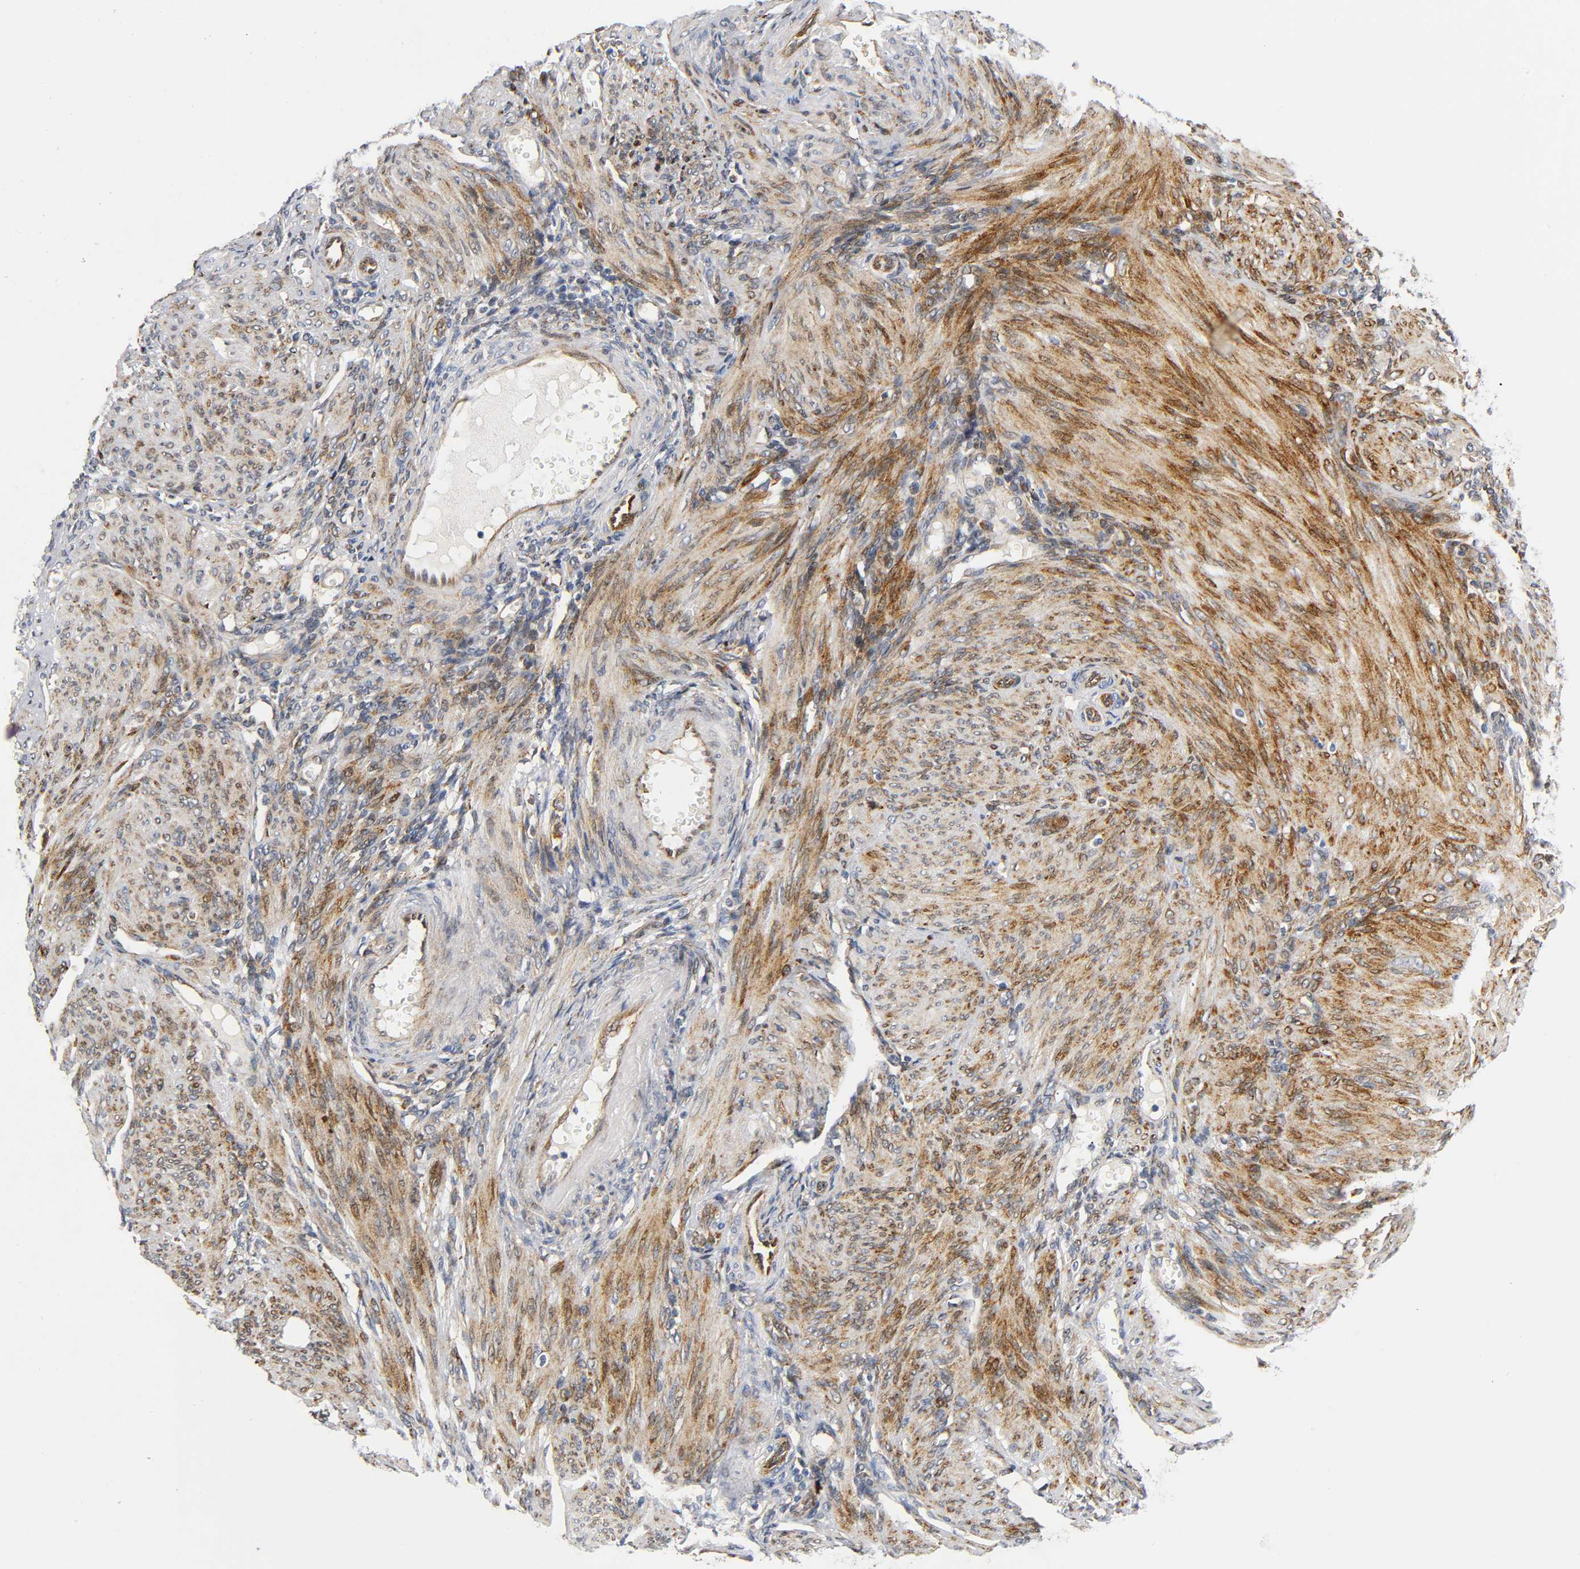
{"staining": {"intensity": "moderate", "quantity": "25%-75%", "location": "cytoplasmic/membranous"}, "tissue": "endometrium", "cell_type": "Cells in endometrial stroma", "image_type": "normal", "snomed": [{"axis": "morphology", "description": "Normal tissue, NOS"}, {"axis": "topography", "description": "Endometrium"}], "caption": "This is a histology image of immunohistochemistry staining of benign endometrium, which shows moderate expression in the cytoplasmic/membranous of cells in endometrial stroma.", "gene": "SOS2", "patient": {"sex": "female", "age": 72}}